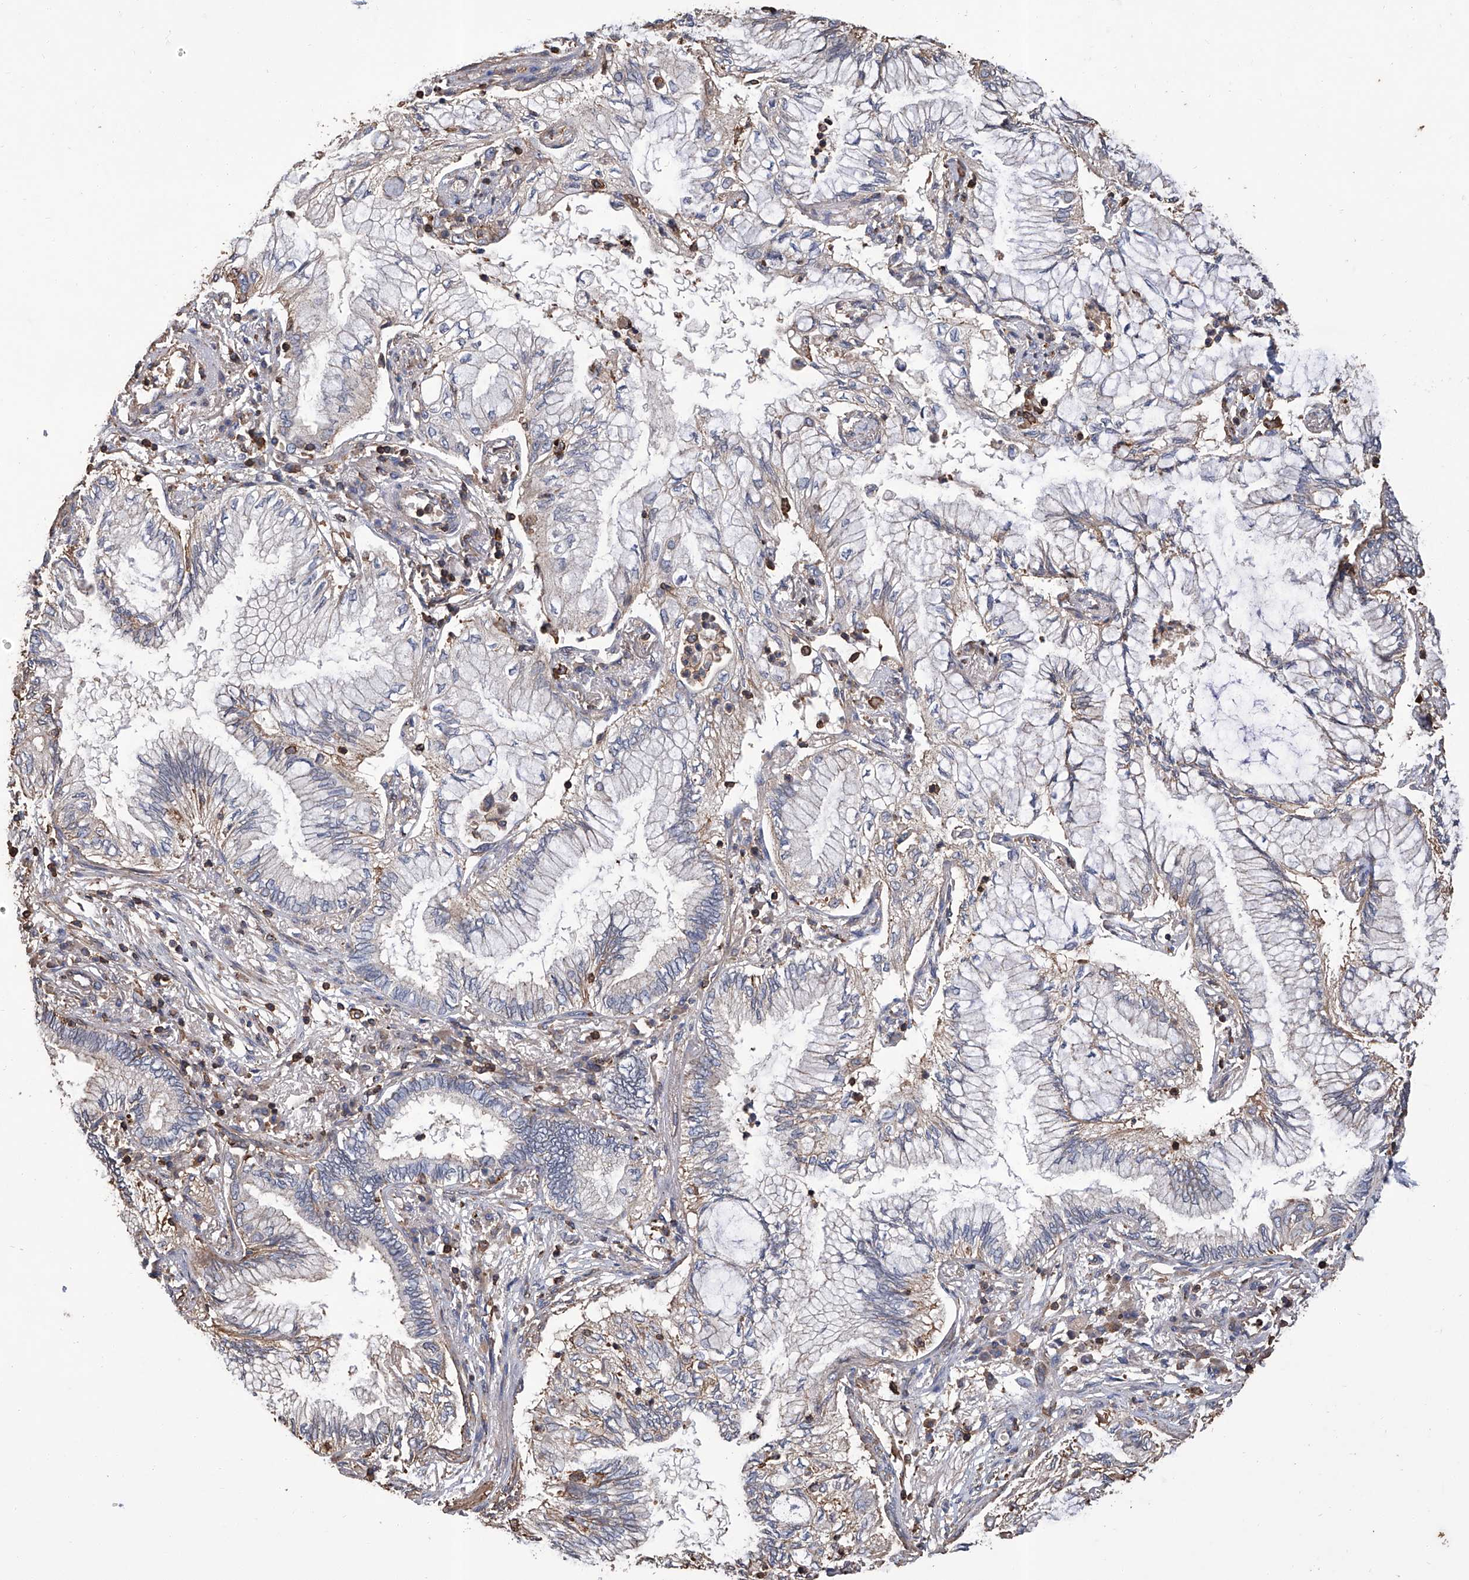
{"staining": {"intensity": "weak", "quantity": "25%-75%", "location": "cytoplasmic/membranous"}, "tissue": "bronchus", "cell_type": "Respiratory epithelial cells", "image_type": "normal", "snomed": [{"axis": "morphology", "description": "Normal tissue, NOS"}, {"axis": "morphology", "description": "Adenocarcinoma, NOS"}, {"axis": "topography", "description": "Bronchus"}, {"axis": "topography", "description": "Lung"}], "caption": "A brown stain highlights weak cytoplasmic/membranous expression of a protein in respiratory epithelial cells of normal bronchus. The staining is performed using DAB (3,3'-diaminobenzidine) brown chromogen to label protein expression. The nuclei are counter-stained blue using hematoxylin.", "gene": "GPT", "patient": {"sex": "female", "age": 70}}